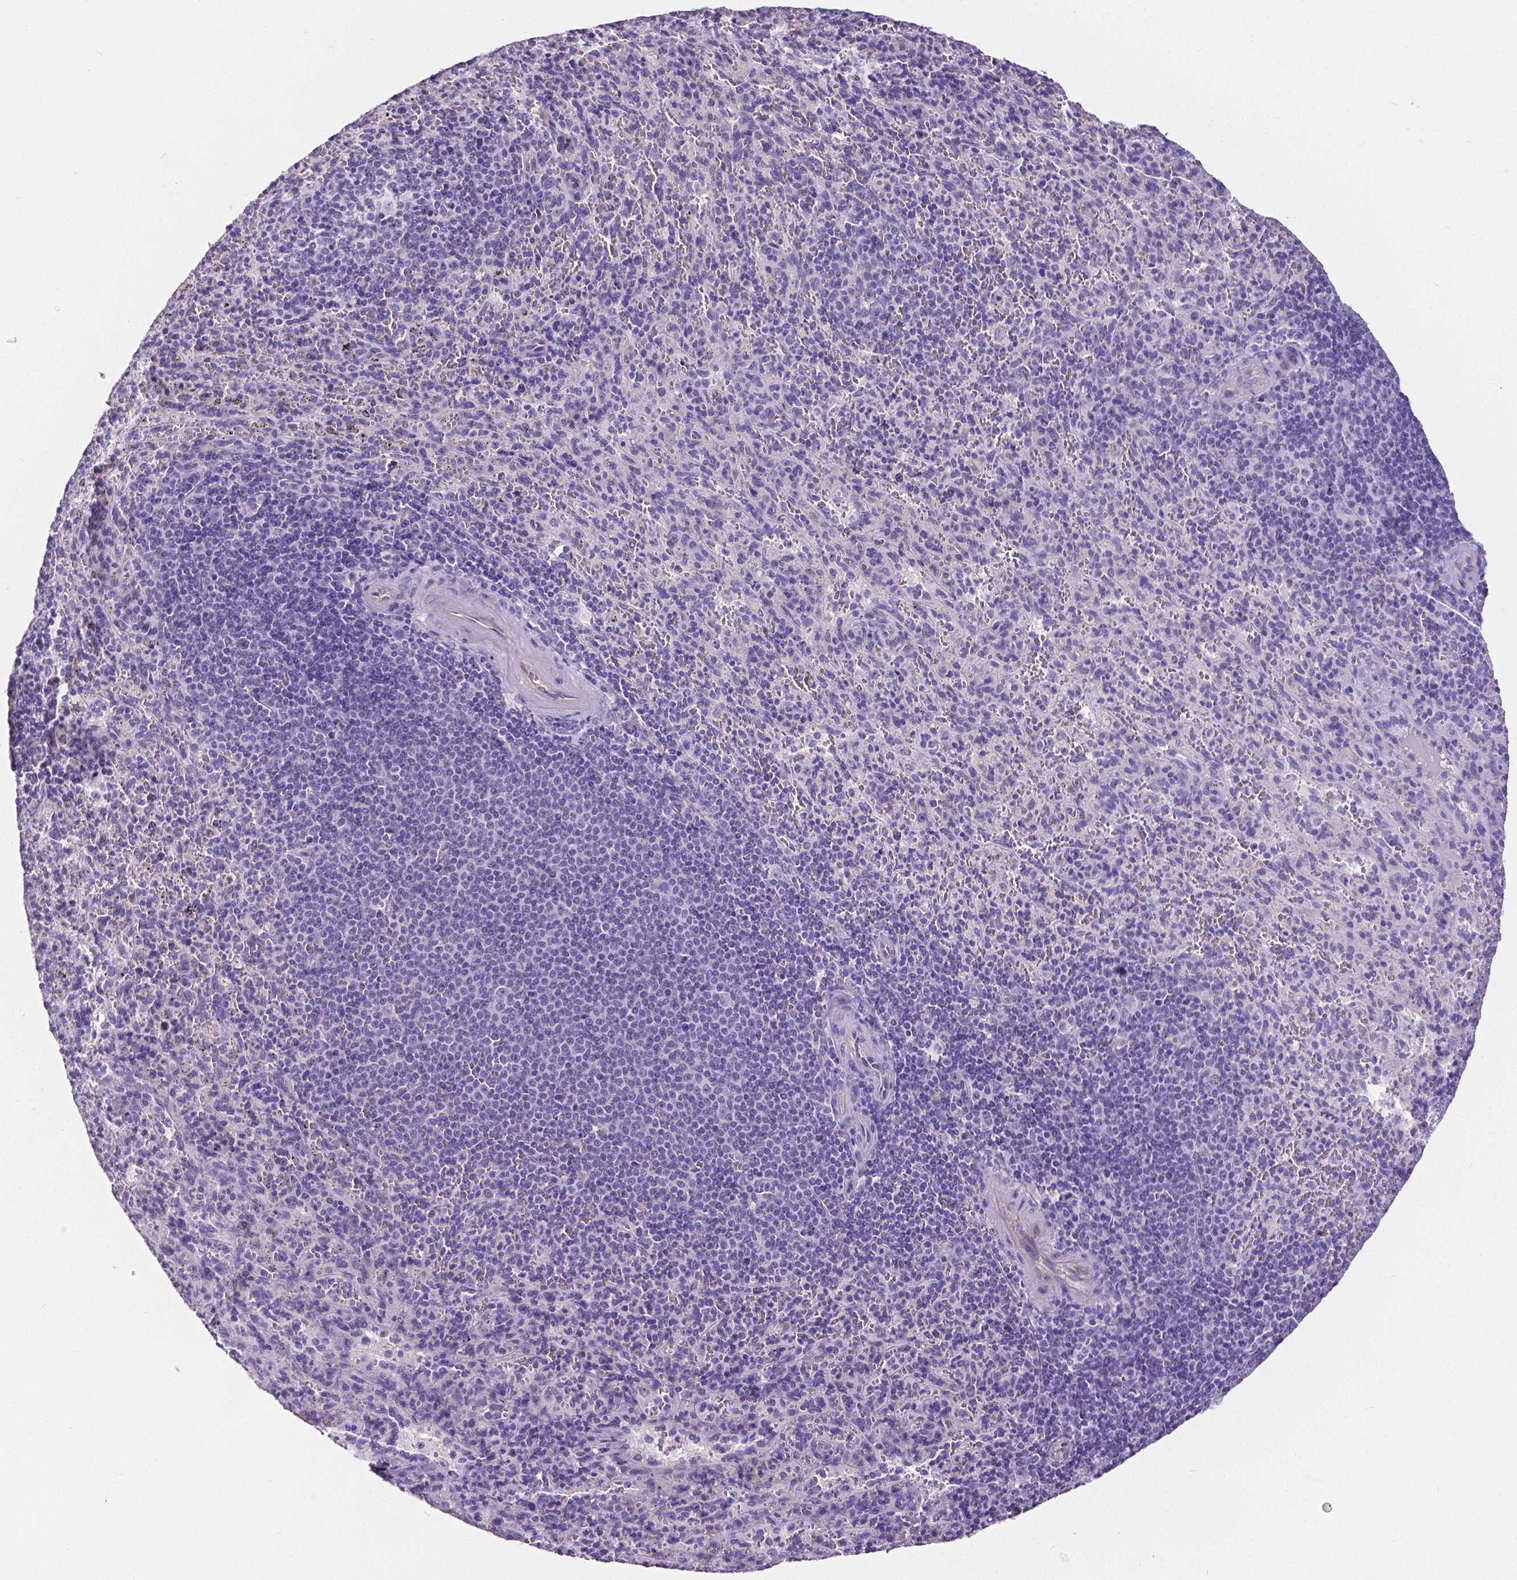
{"staining": {"intensity": "negative", "quantity": "none", "location": "none"}, "tissue": "spleen", "cell_type": "Cells in red pulp", "image_type": "normal", "snomed": [{"axis": "morphology", "description": "Normal tissue, NOS"}, {"axis": "topography", "description": "Spleen"}], "caption": "This is an immunohistochemistry micrograph of normal spleen. There is no staining in cells in red pulp.", "gene": "OCLN", "patient": {"sex": "male", "age": 57}}